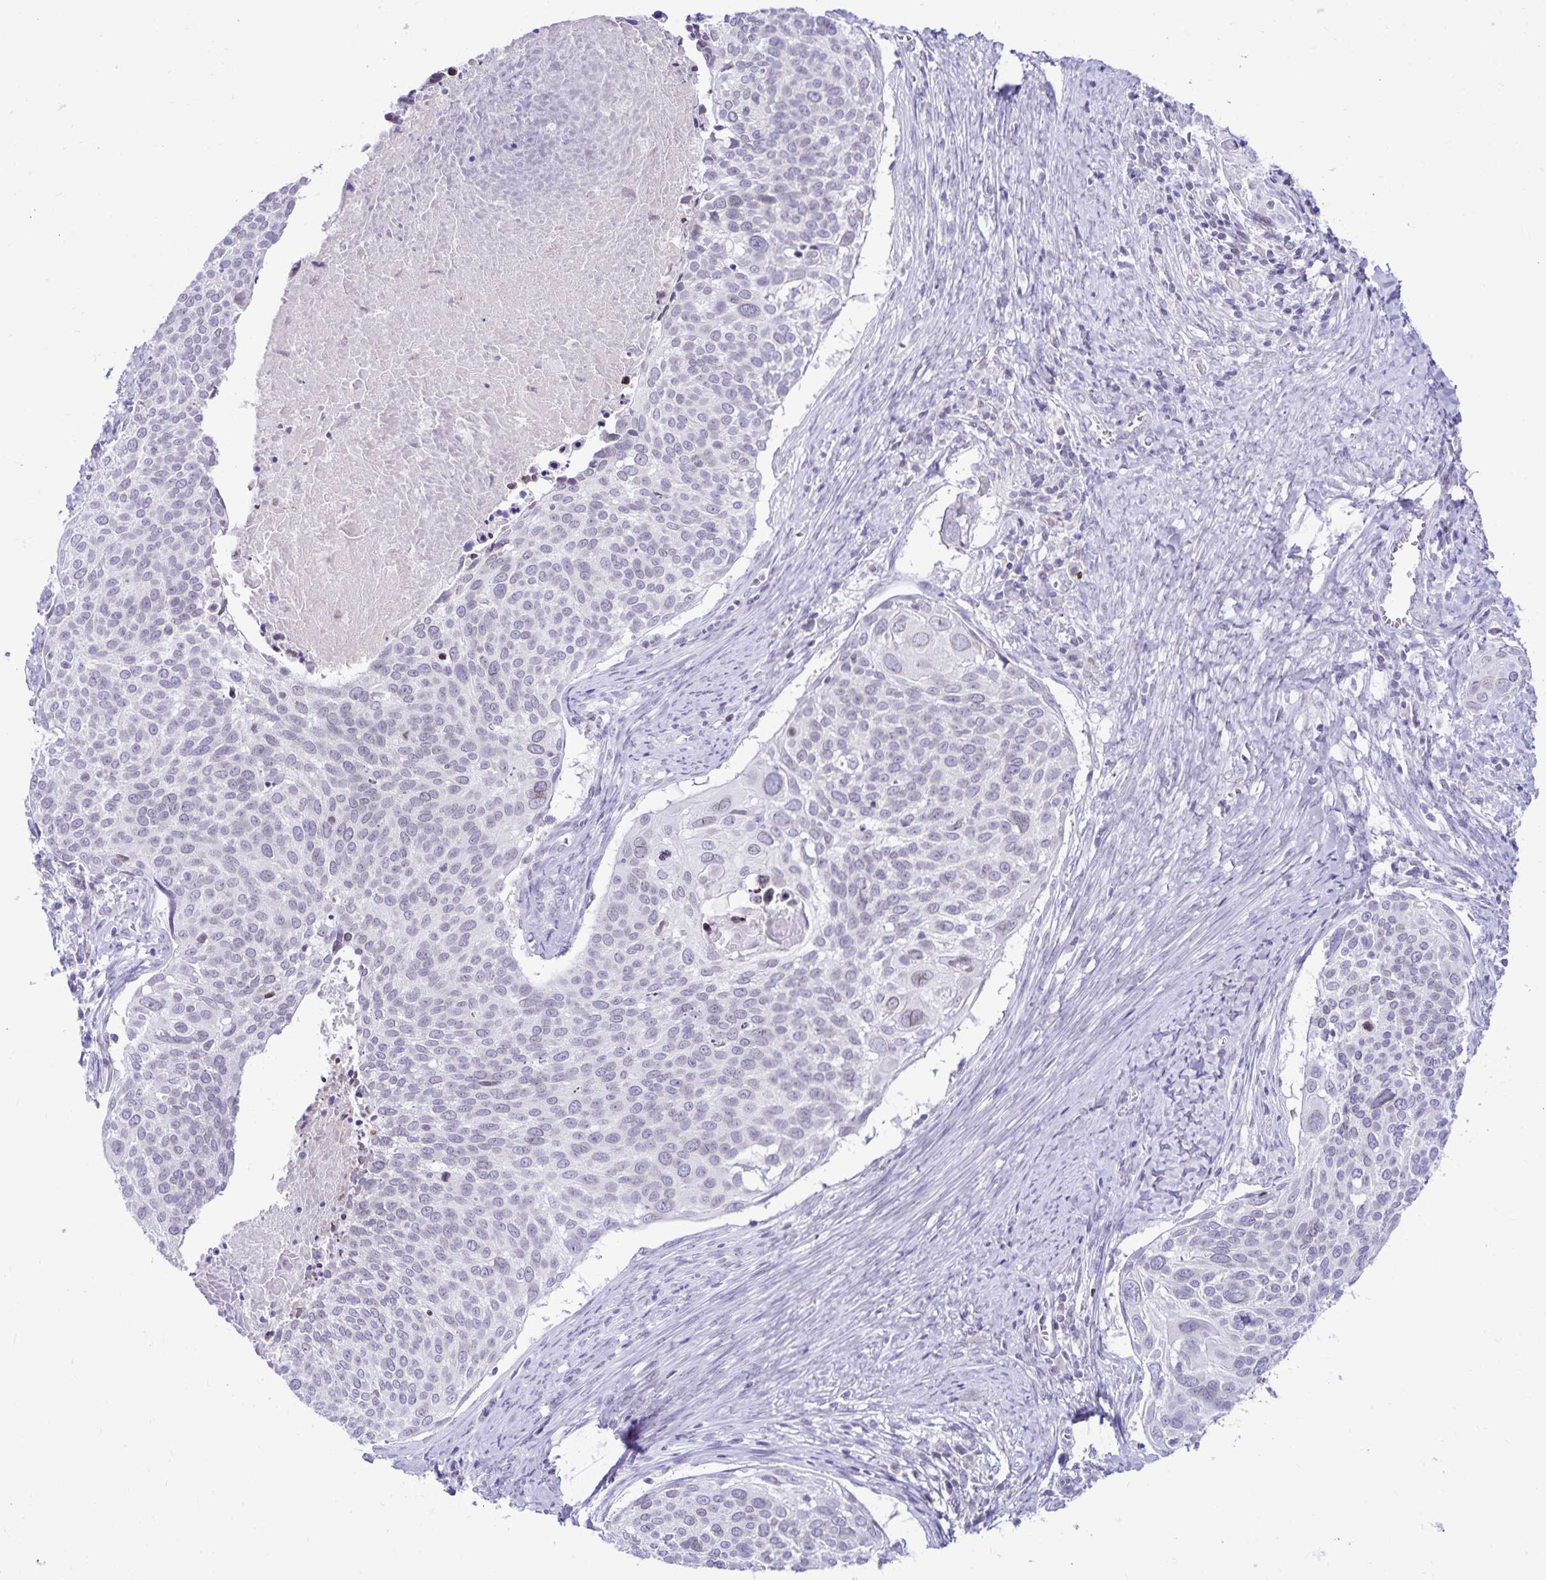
{"staining": {"intensity": "weak", "quantity": "<25%", "location": "cytoplasmic/membranous,nuclear"}, "tissue": "cervical cancer", "cell_type": "Tumor cells", "image_type": "cancer", "snomed": [{"axis": "morphology", "description": "Squamous cell carcinoma, NOS"}, {"axis": "topography", "description": "Cervix"}], "caption": "DAB (3,3'-diaminobenzidine) immunohistochemical staining of cervical cancer shows no significant positivity in tumor cells.", "gene": "FAM166C", "patient": {"sex": "female", "age": 39}}